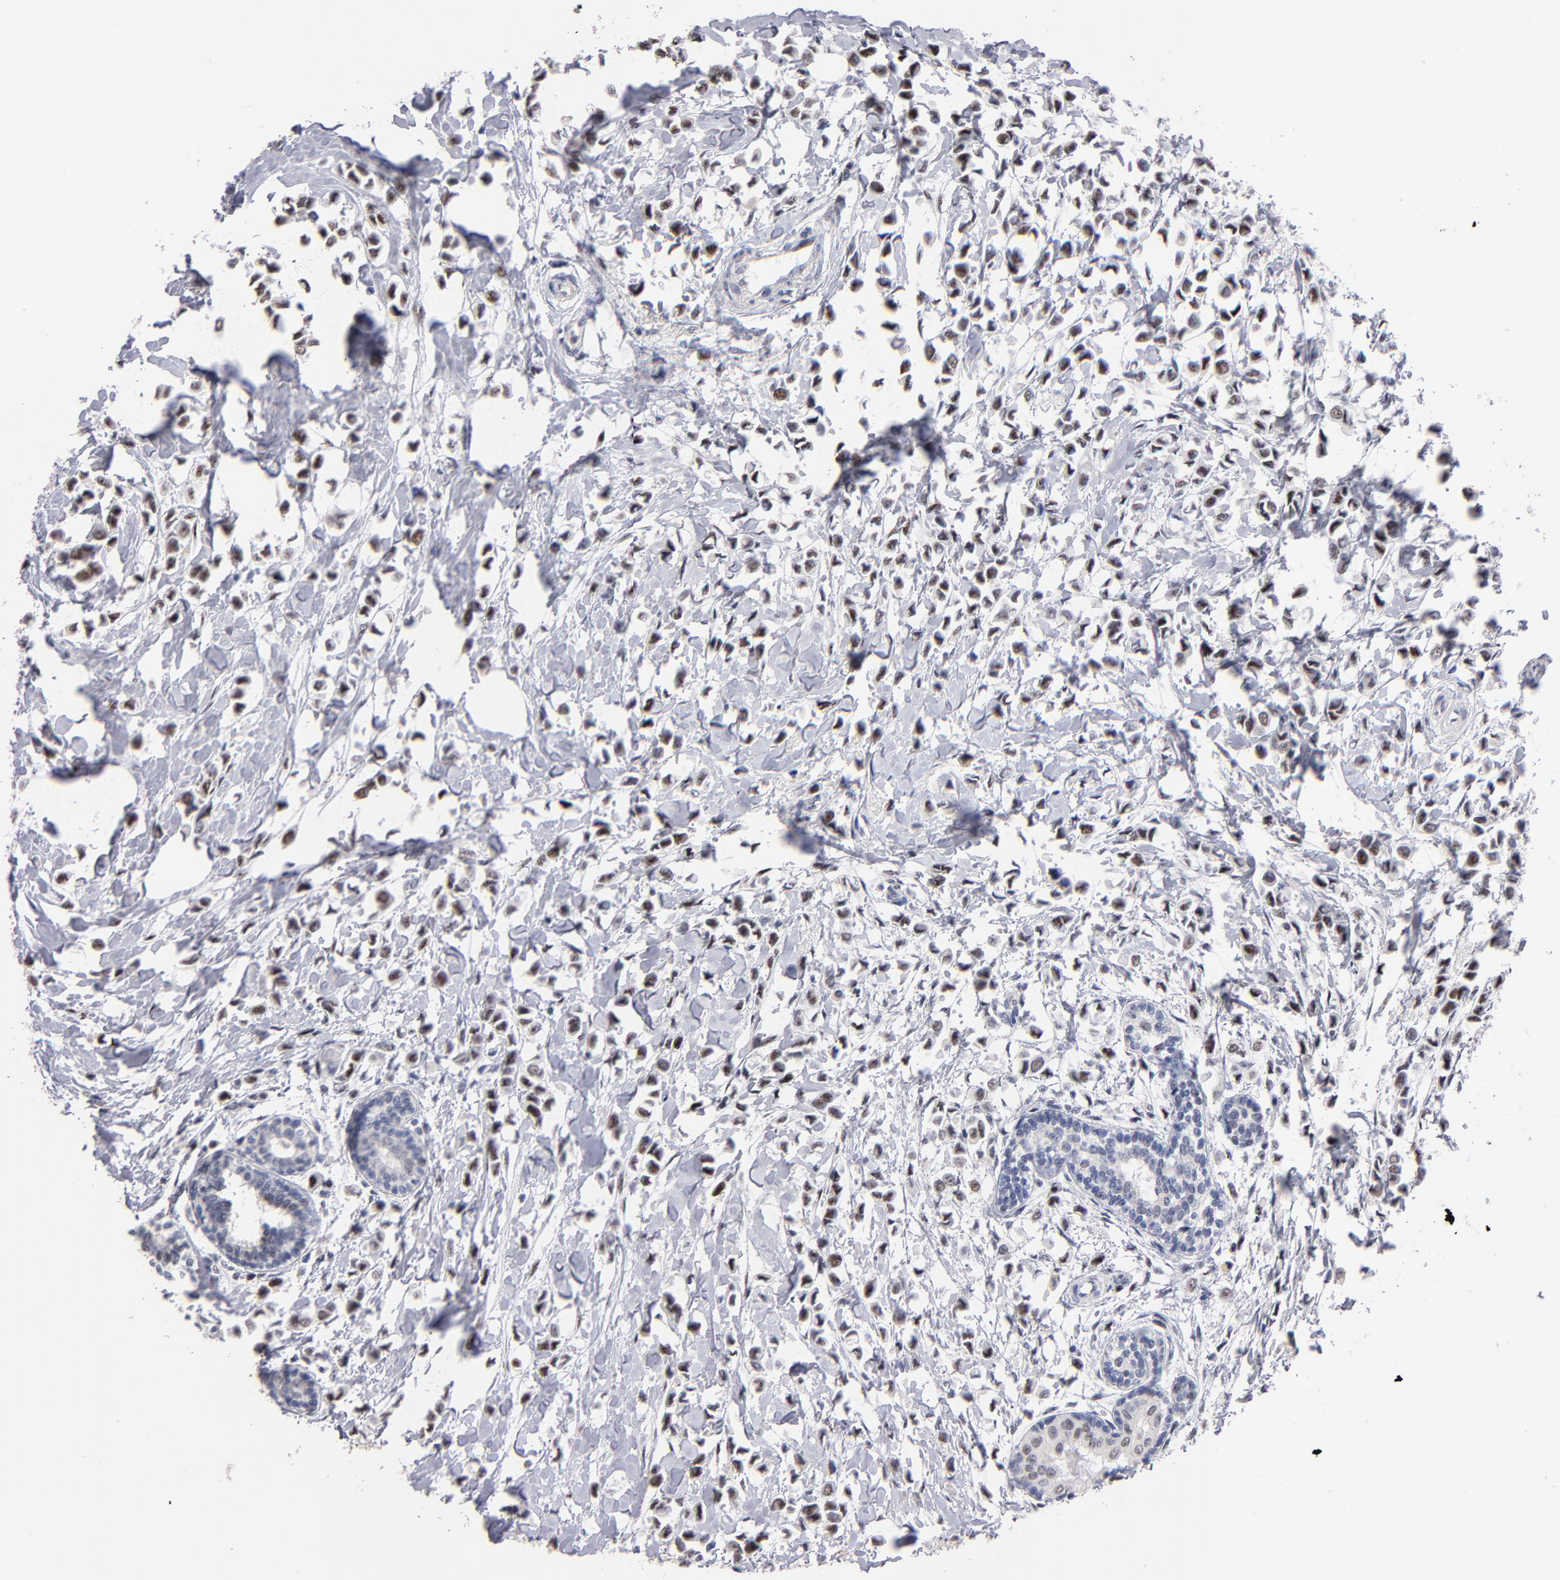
{"staining": {"intensity": "moderate", "quantity": ">75%", "location": "nuclear"}, "tissue": "breast cancer", "cell_type": "Tumor cells", "image_type": "cancer", "snomed": [{"axis": "morphology", "description": "Lobular carcinoma"}, {"axis": "topography", "description": "Breast"}], "caption": "The image exhibits staining of breast cancer (lobular carcinoma), revealing moderate nuclear protein positivity (brown color) within tumor cells. (Brightfield microscopy of DAB IHC at high magnification).", "gene": "RAF1", "patient": {"sex": "female", "age": 51}}